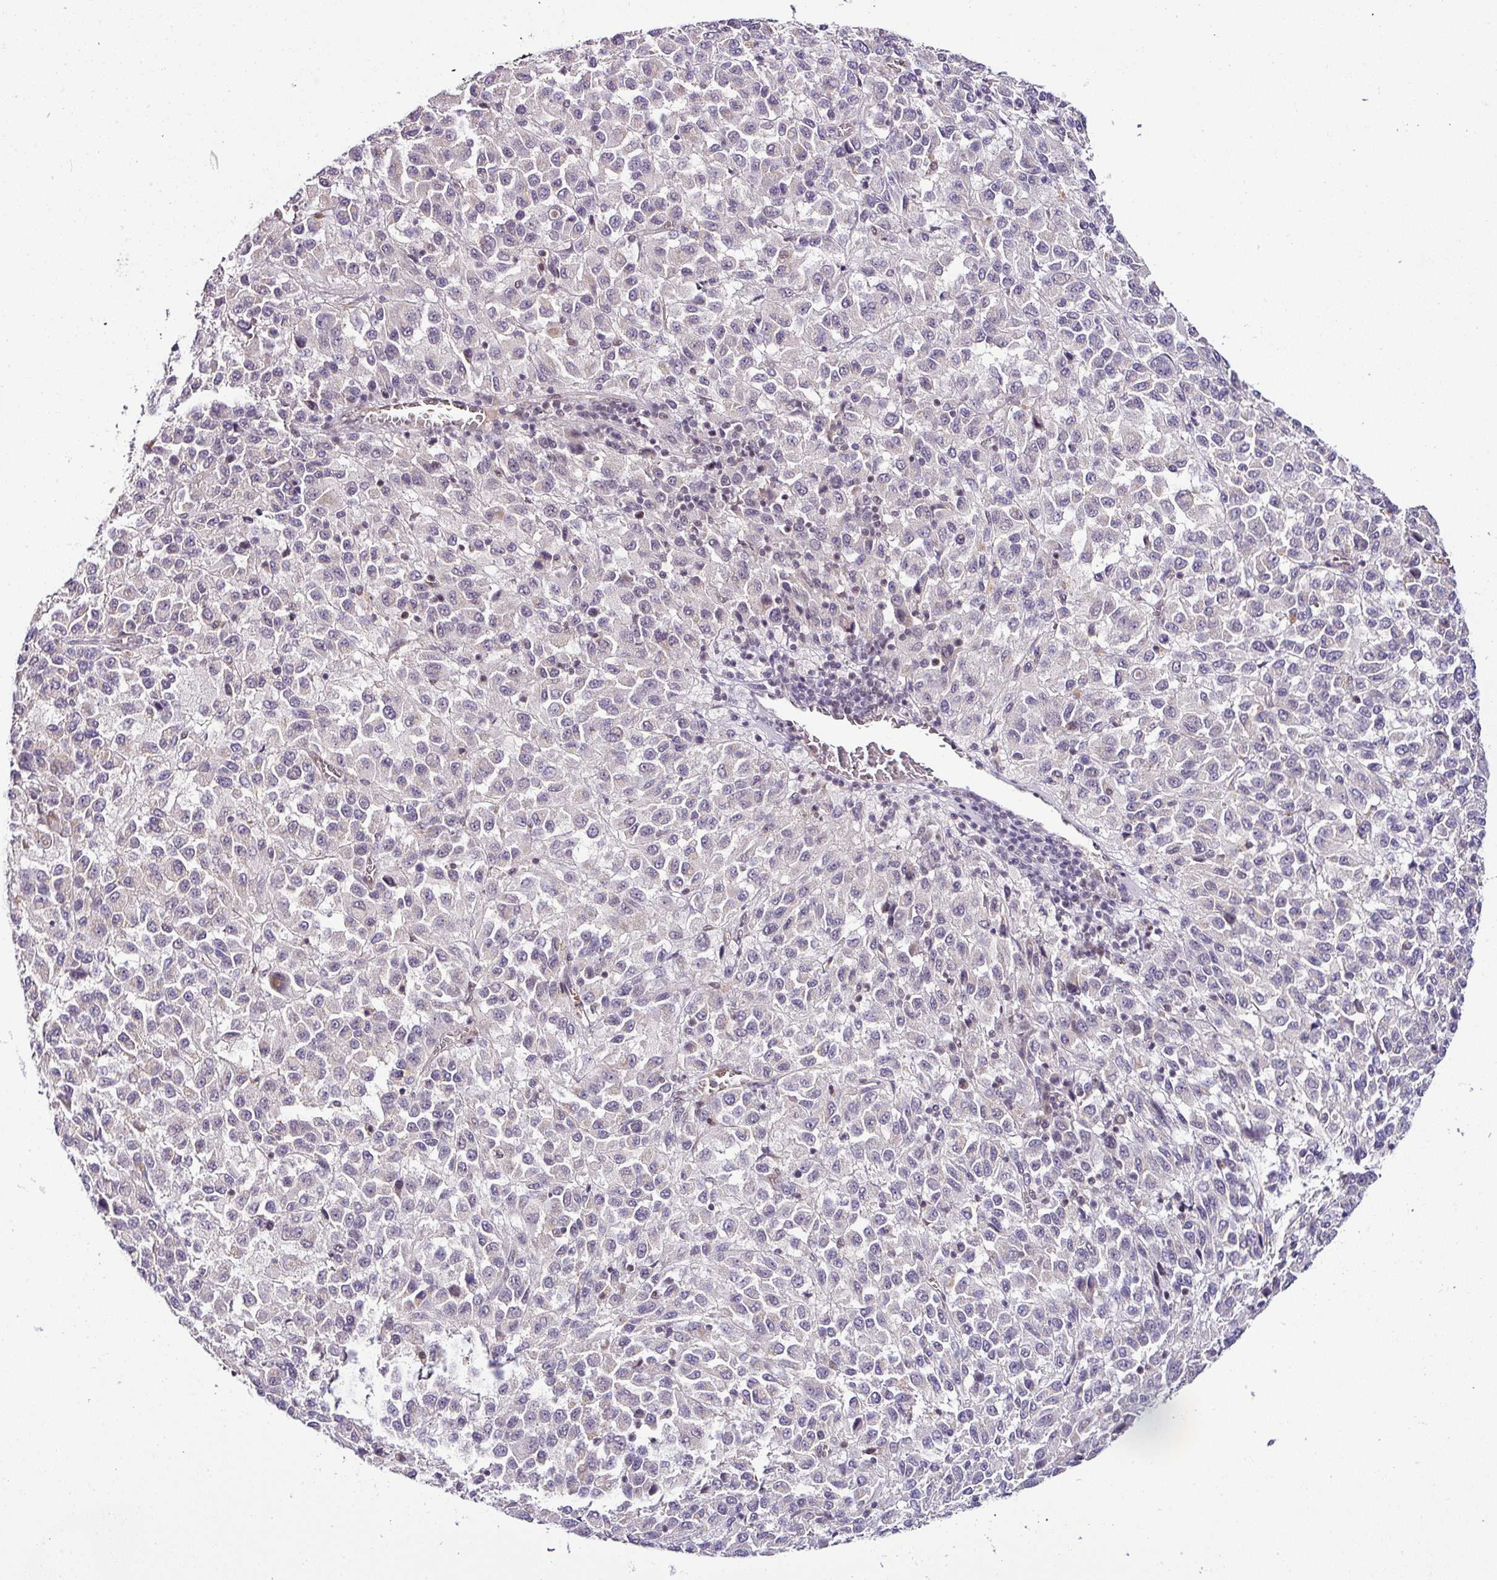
{"staining": {"intensity": "negative", "quantity": "none", "location": "none"}, "tissue": "melanoma", "cell_type": "Tumor cells", "image_type": "cancer", "snomed": [{"axis": "morphology", "description": "Malignant melanoma, Metastatic site"}, {"axis": "topography", "description": "Lung"}], "caption": "Immunohistochemistry photomicrograph of melanoma stained for a protein (brown), which shows no expression in tumor cells.", "gene": "NAPSA", "patient": {"sex": "male", "age": 64}}